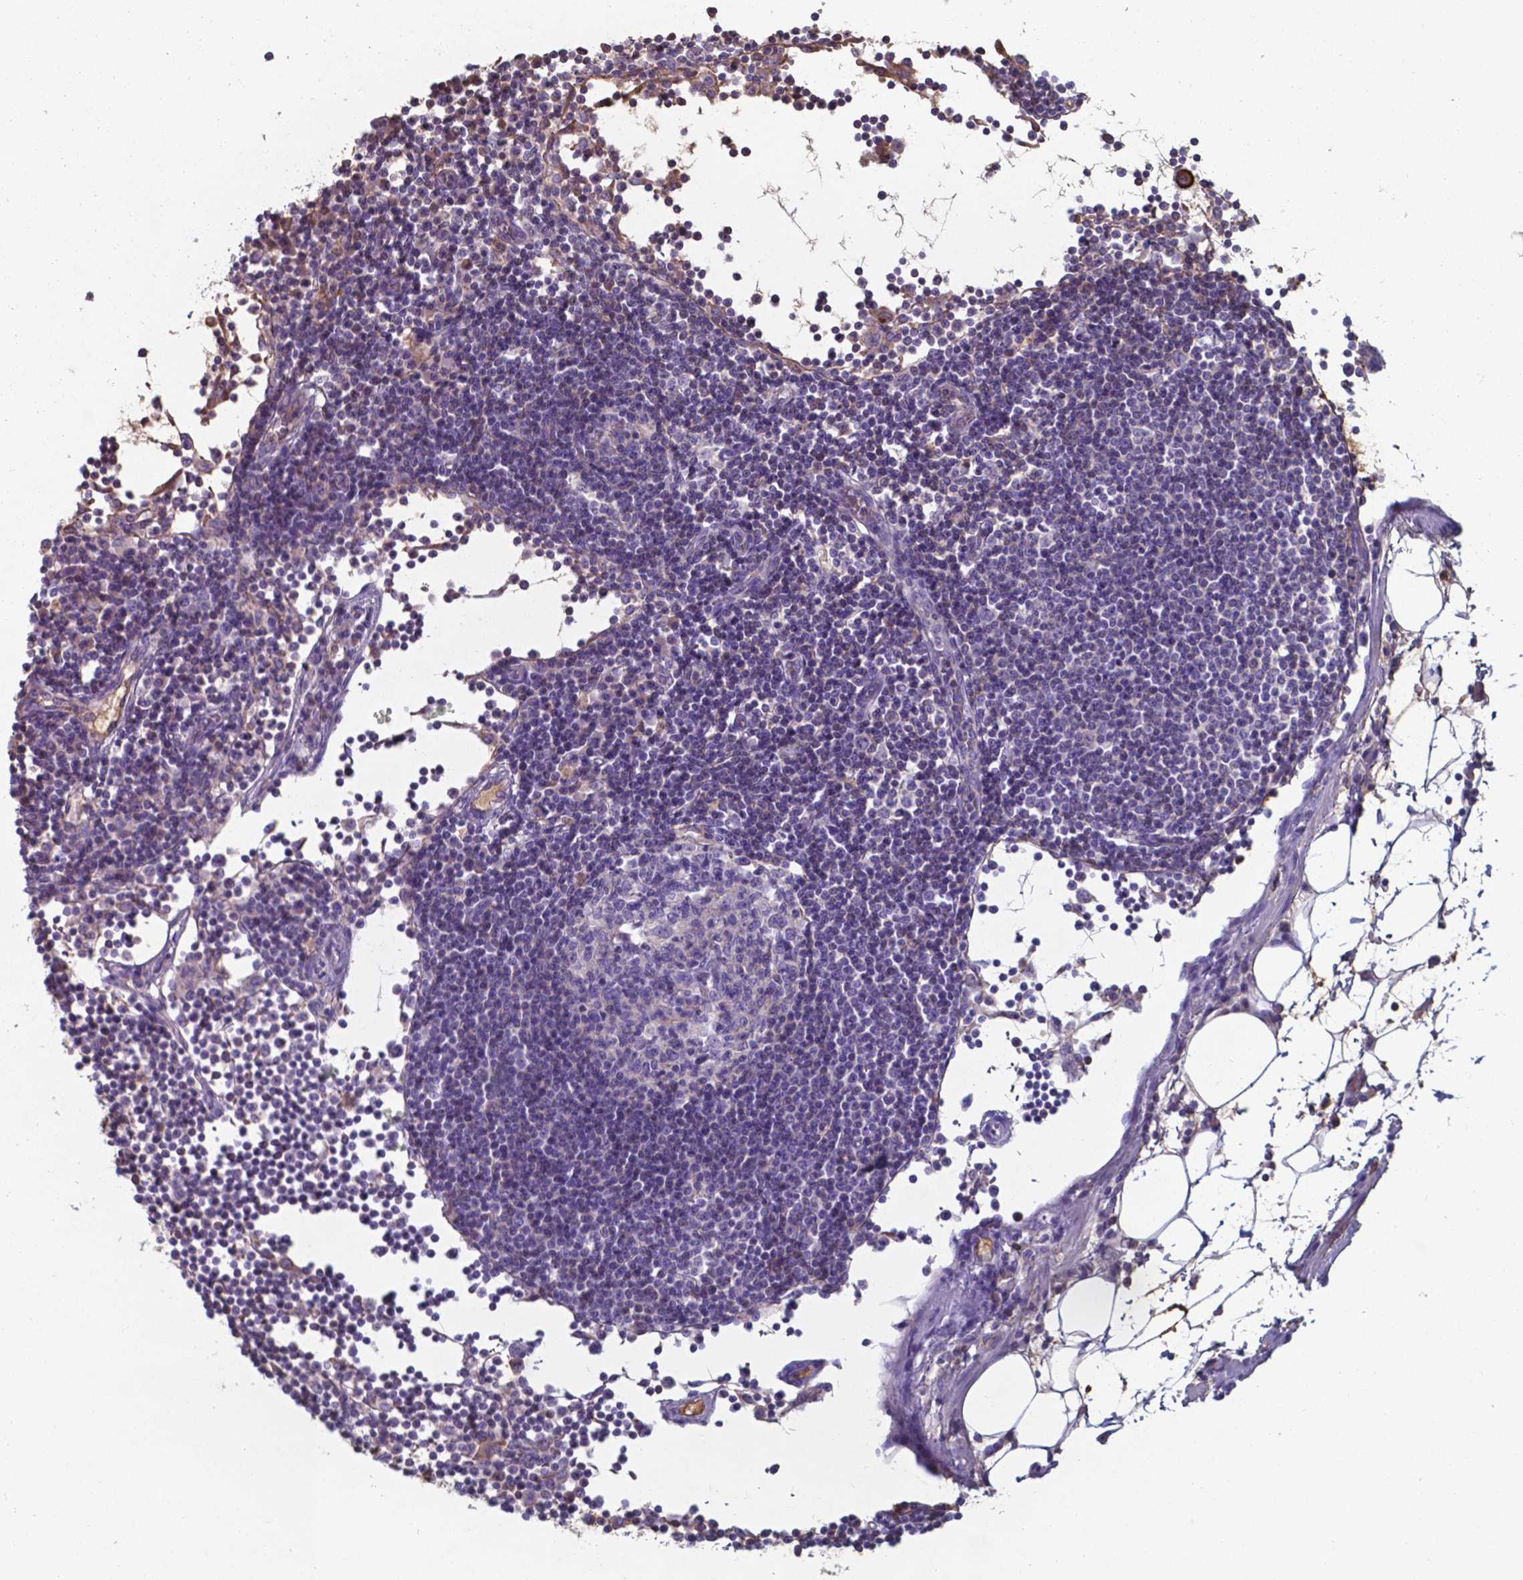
{"staining": {"intensity": "negative", "quantity": "none", "location": "none"}, "tissue": "lymph node", "cell_type": "Germinal center cells", "image_type": "normal", "snomed": [{"axis": "morphology", "description": "Normal tissue, NOS"}, {"axis": "topography", "description": "Lymph node"}], "caption": "Germinal center cells are negative for protein expression in unremarkable human lymph node. The staining was performed using DAB (3,3'-diaminobenzidine) to visualize the protein expression in brown, while the nuclei were stained in blue with hematoxylin (Magnification: 20x).", "gene": "SERPINA1", "patient": {"sex": "female", "age": 72}}